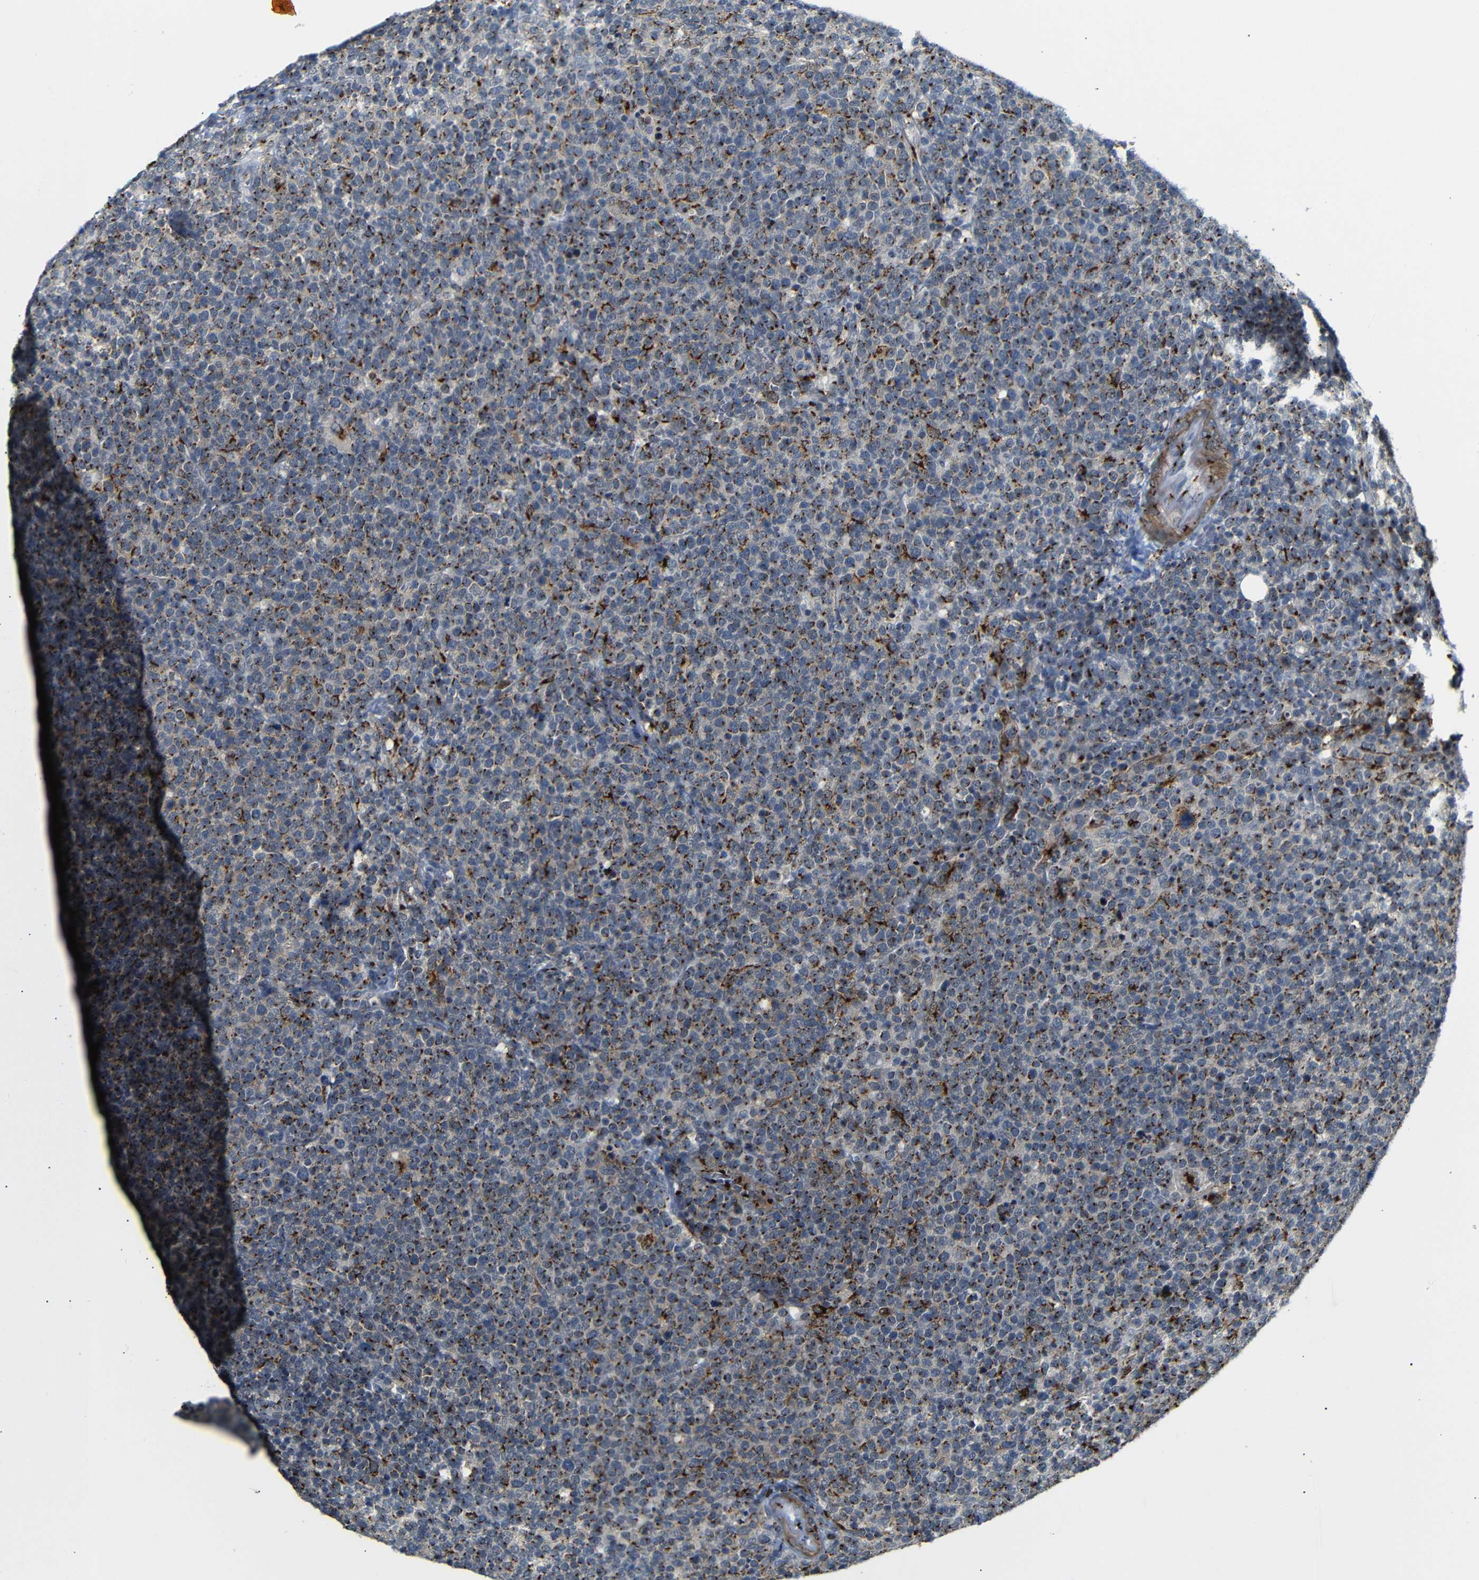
{"staining": {"intensity": "moderate", "quantity": ">75%", "location": "cytoplasmic/membranous"}, "tissue": "lymphoma", "cell_type": "Tumor cells", "image_type": "cancer", "snomed": [{"axis": "morphology", "description": "Malignant lymphoma, non-Hodgkin's type, High grade"}, {"axis": "topography", "description": "Lymph node"}], "caption": "About >75% of tumor cells in human high-grade malignant lymphoma, non-Hodgkin's type demonstrate moderate cytoplasmic/membranous protein expression as visualized by brown immunohistochemical staining.", "gene": "TGOLN2", "patient": {"sex": "male", "age": 61}}